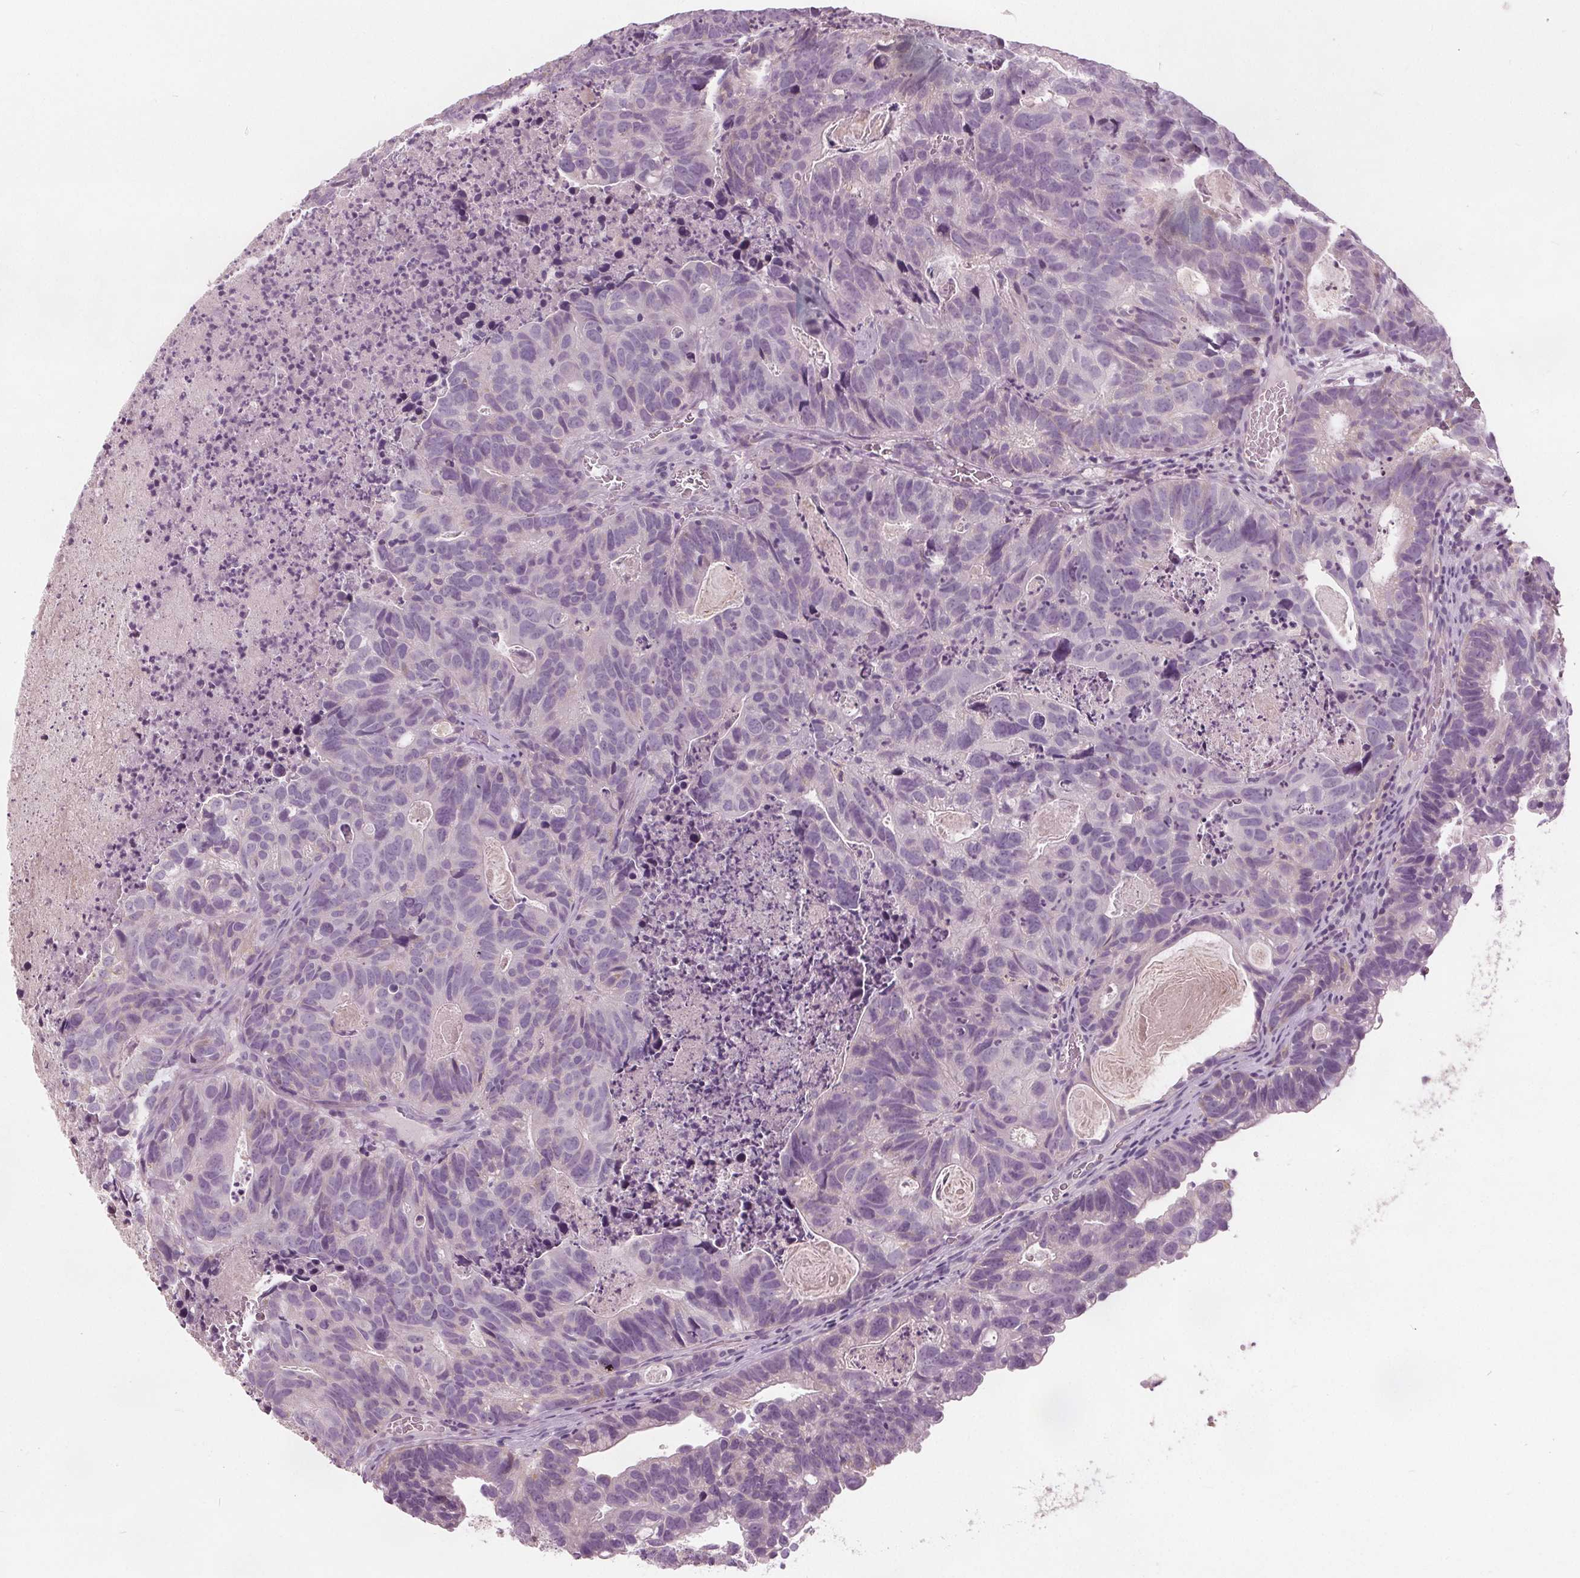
{"staining": {"intensity": "weak", "quantity": "<25%", "location": "cytoplasmic/membranous"}, "tissue": "head and neck cancer", "cell_type": "Tumor cells", "image_type": "cancer", "snomed": [{"axis": "morphology", "description": "Adenocarcinoma, NOS"}, {"axis": "topography", "description": "Head-Neck"}], "caption": "Tumor cells are negative for protein expression in human head and neck adenocarcinoma.", "gene": "ECI2", "patient": {"sex": "male", "age": 62}}